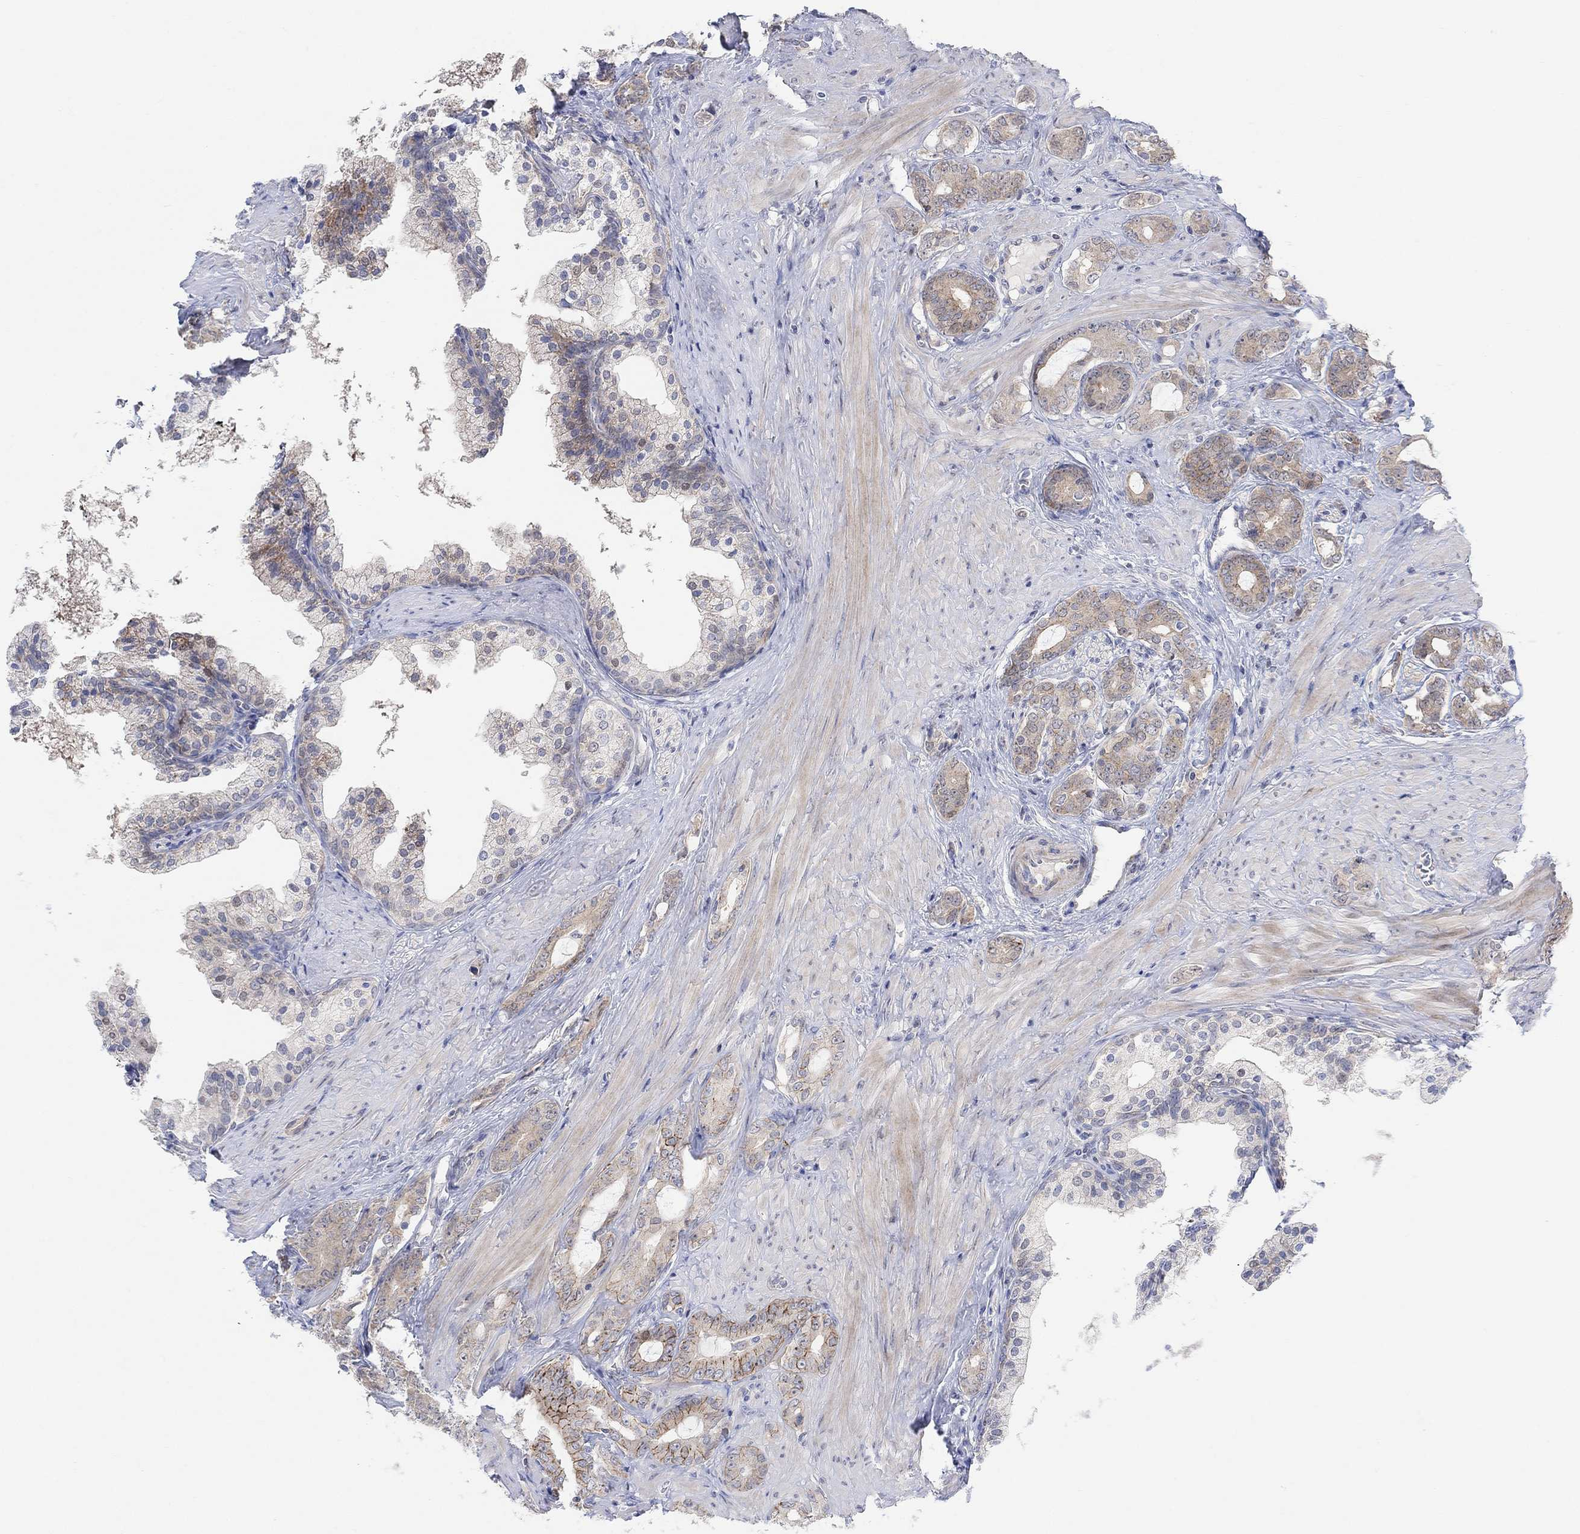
{"staining": {"intensity": "moderate", "quantity": "25%-75%", "location": "cytoplasmic/membranous"}, "tissue": "prostate cancer", "cell_type": "Tumor cells", "image_type": "cancer", "snomed": [{"axis": "morphology", "description": "Adenocarcinoma, NOS"}, {"axis": "topography", "description": "Prostate"}], "caption": "Prostate cancer (adenocarcinoma) stained for a protein (brown) demonstrates moderate cytoplasmic/membranous positive expression in approximately 25%-75% of tumor cells.", "gene": "CNTF", "patient": {"sex": "male", "age": 55}}